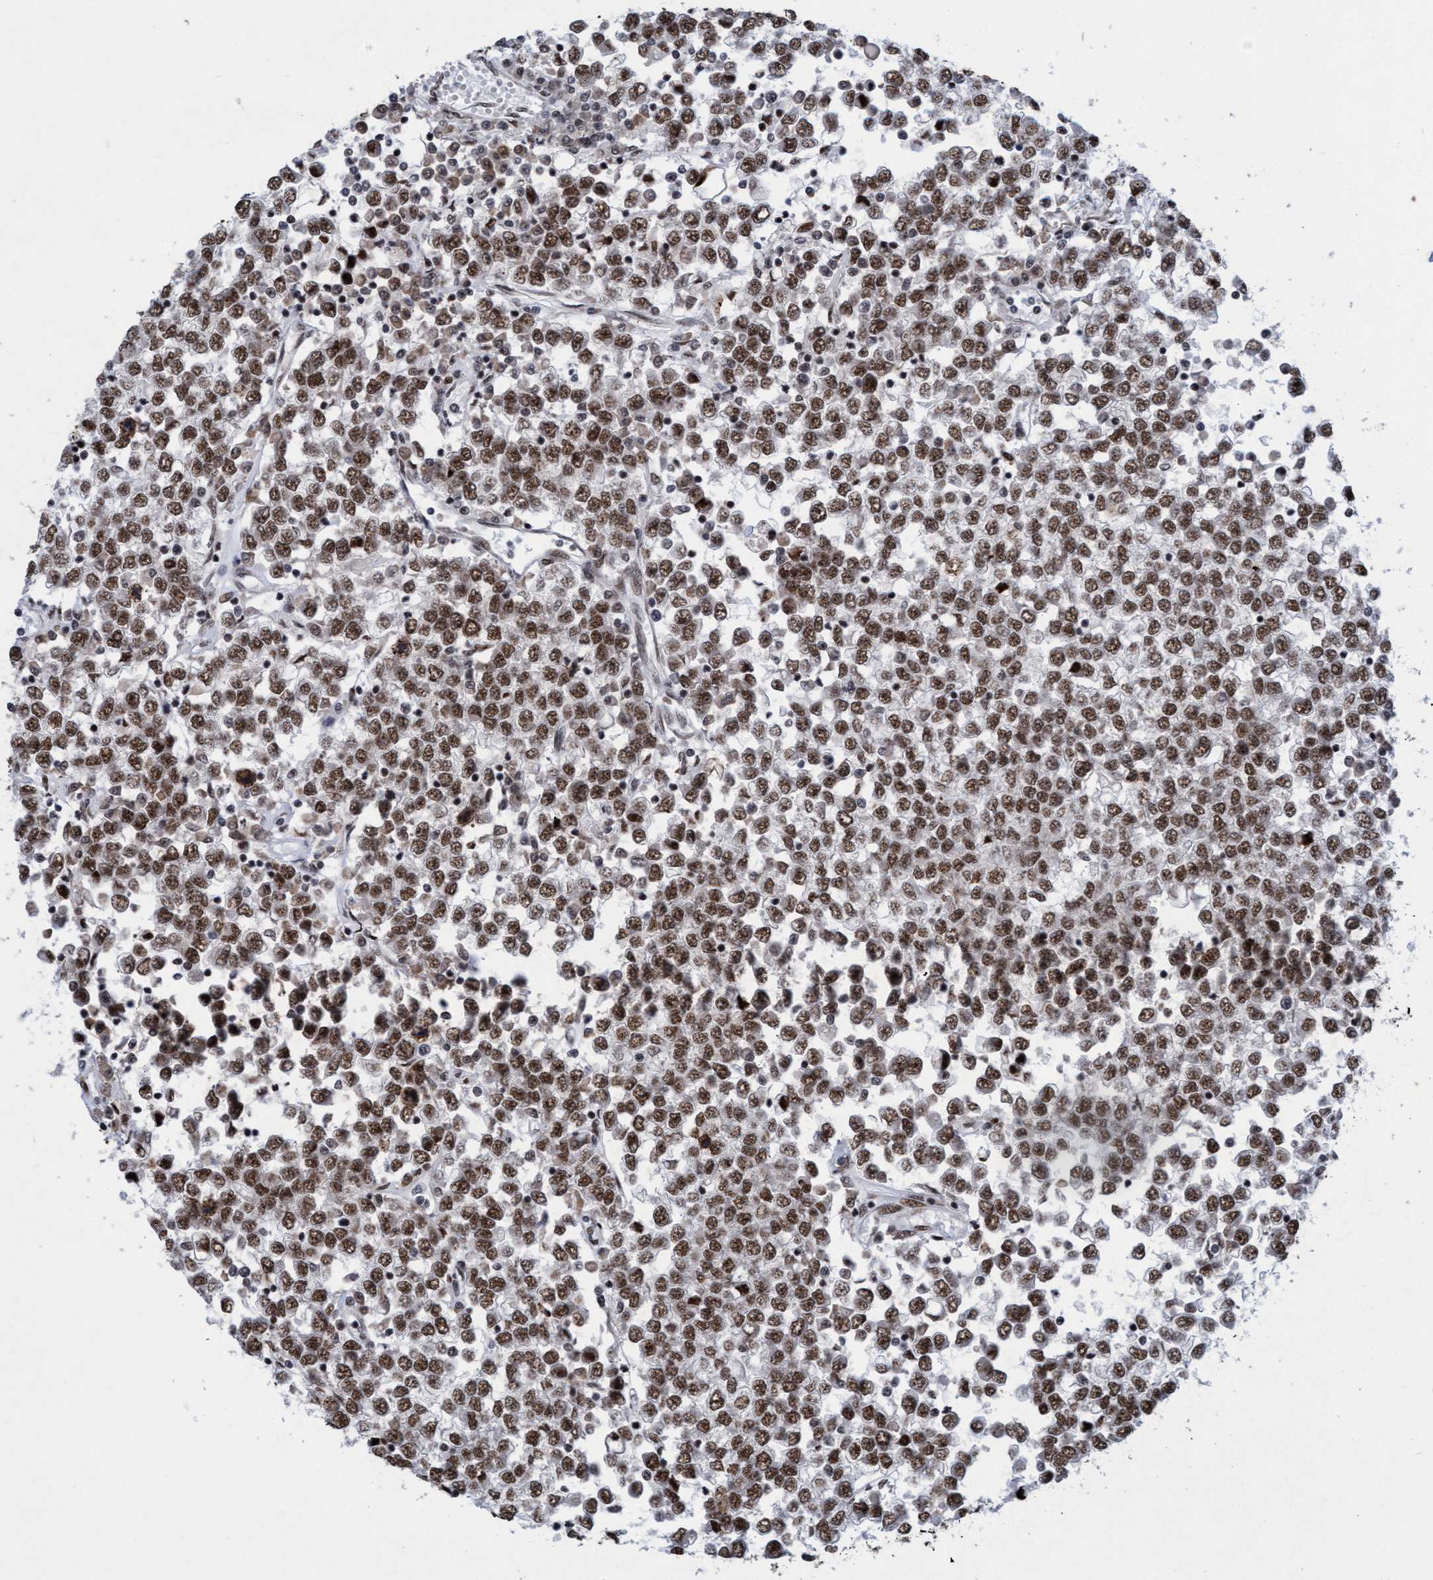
{"staining": {"intensity": "moderate", "quantity": ">75%", "location": "nuclear"}, "tissue": "testis cancer", "cell_type": "Tumor cells", "image_type": "cancer", "snomed": [{"axis": "morphology", "description": "Seminoma, NOS"}, {"axis": "topography", "description": "Testis"}], "caption": "Immunohistochemistry (IHC) (DAB) staining of testis cancer (seminoma) displays moderate nuclear protein positivity in approximately >75% of tumor cells.", "gene": "GLT6D1", "patient": {"sex": "male", "age": 65}}